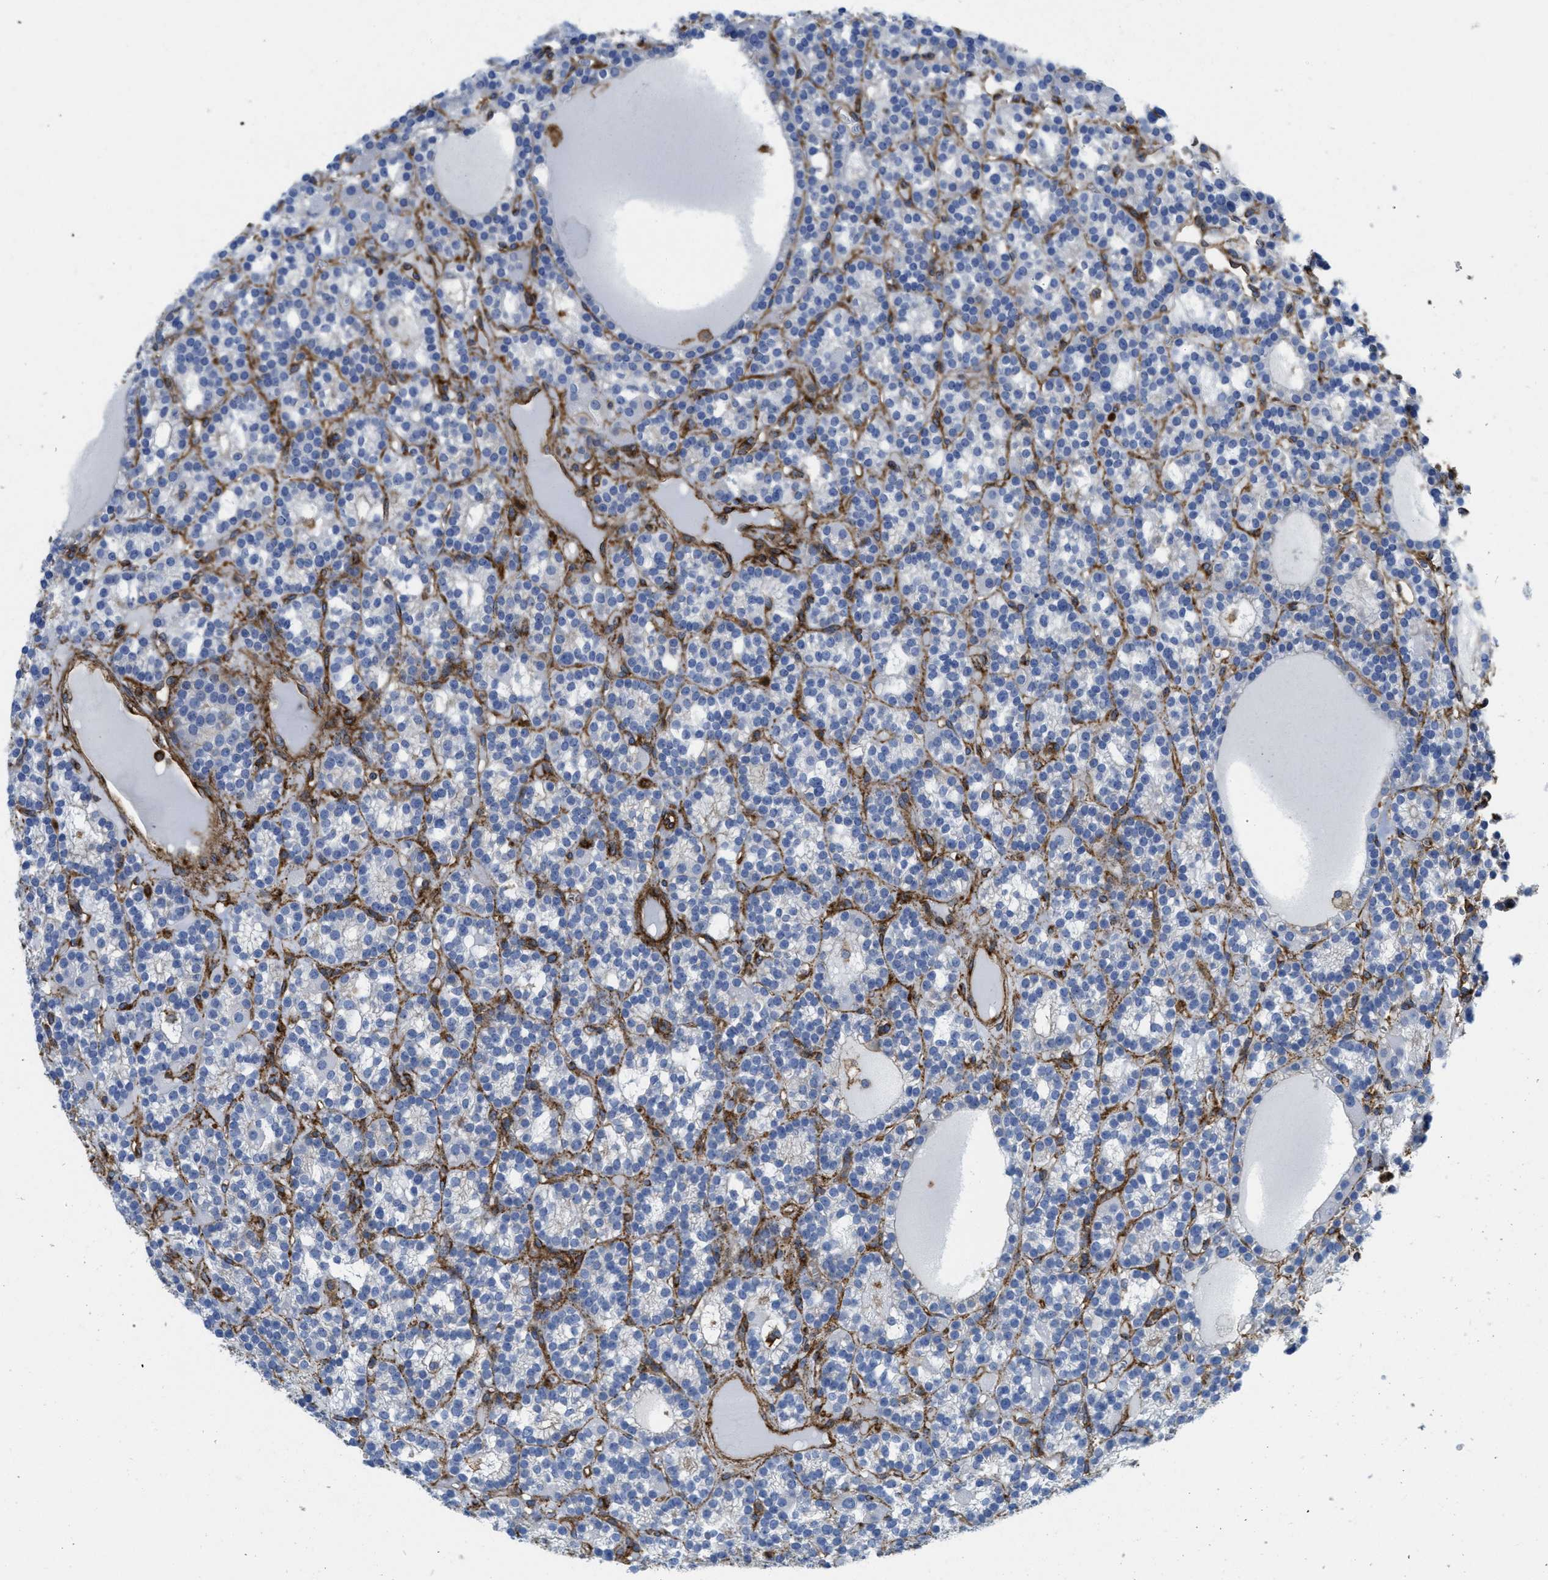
{"staining": {"intensity": "moderate", "quantity": "<25%", "location": "cytoplasmic/membranous"}, "tissue": "parathyroid gland", "cell_type": "Glandular cells", "image_type": "normal", "snomed": [{"axis": "morphology", "description": "Normal tissue, NOS"}, {"axis": "morphology", "description": "Adenoma, NOS"}, {"axis": "topography", "description": "Parathyroid gland"}], "caption": "Human parathyroid gland stained with a brown dye shows moderate cytoplasmic/membranous positive expression in about <25% of glandular cells.", "gene": "HIP1", "patient": {"sex": "female", "age": 58}}